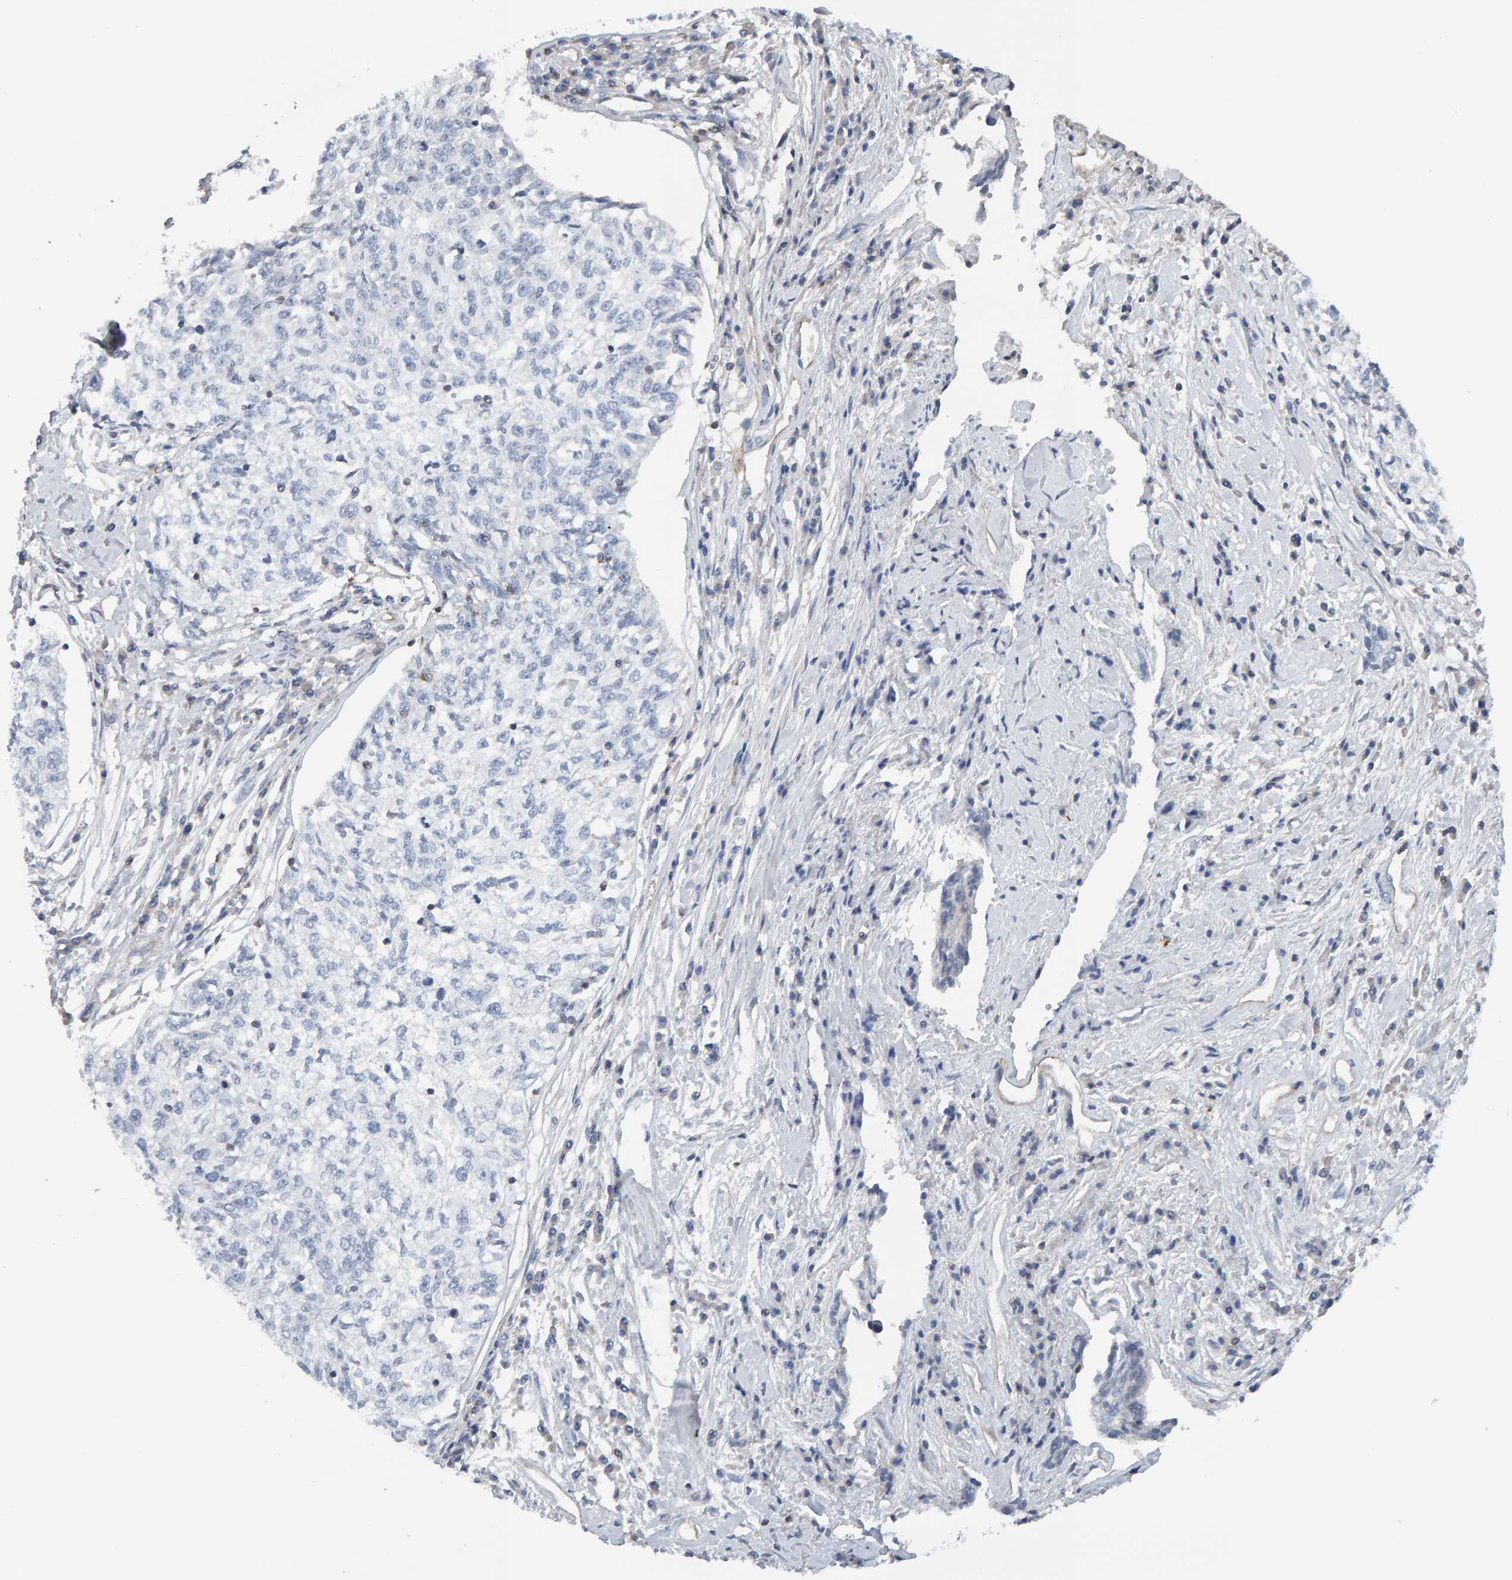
{"staining": {"intensity": "negative", "quantity": "none", "location": "none"}, "tissue": "cervical cancer", "cell_type": "Tumor cells", "image_type": "cancer", "snomed": [{"axis": "morphology", "description": "Squamous cell carcinoma, NOS"}, {"axis": "topography", "description": "Cervix"}], "caption": "The histopathology image demonstrates no staining of tumor cells in cervical cancer. (DAB immunohistochemistry visualized using brightfield microscopy, high magnification).", "gene": "FYN", "patient": {"sex": "female", "age": 57}}